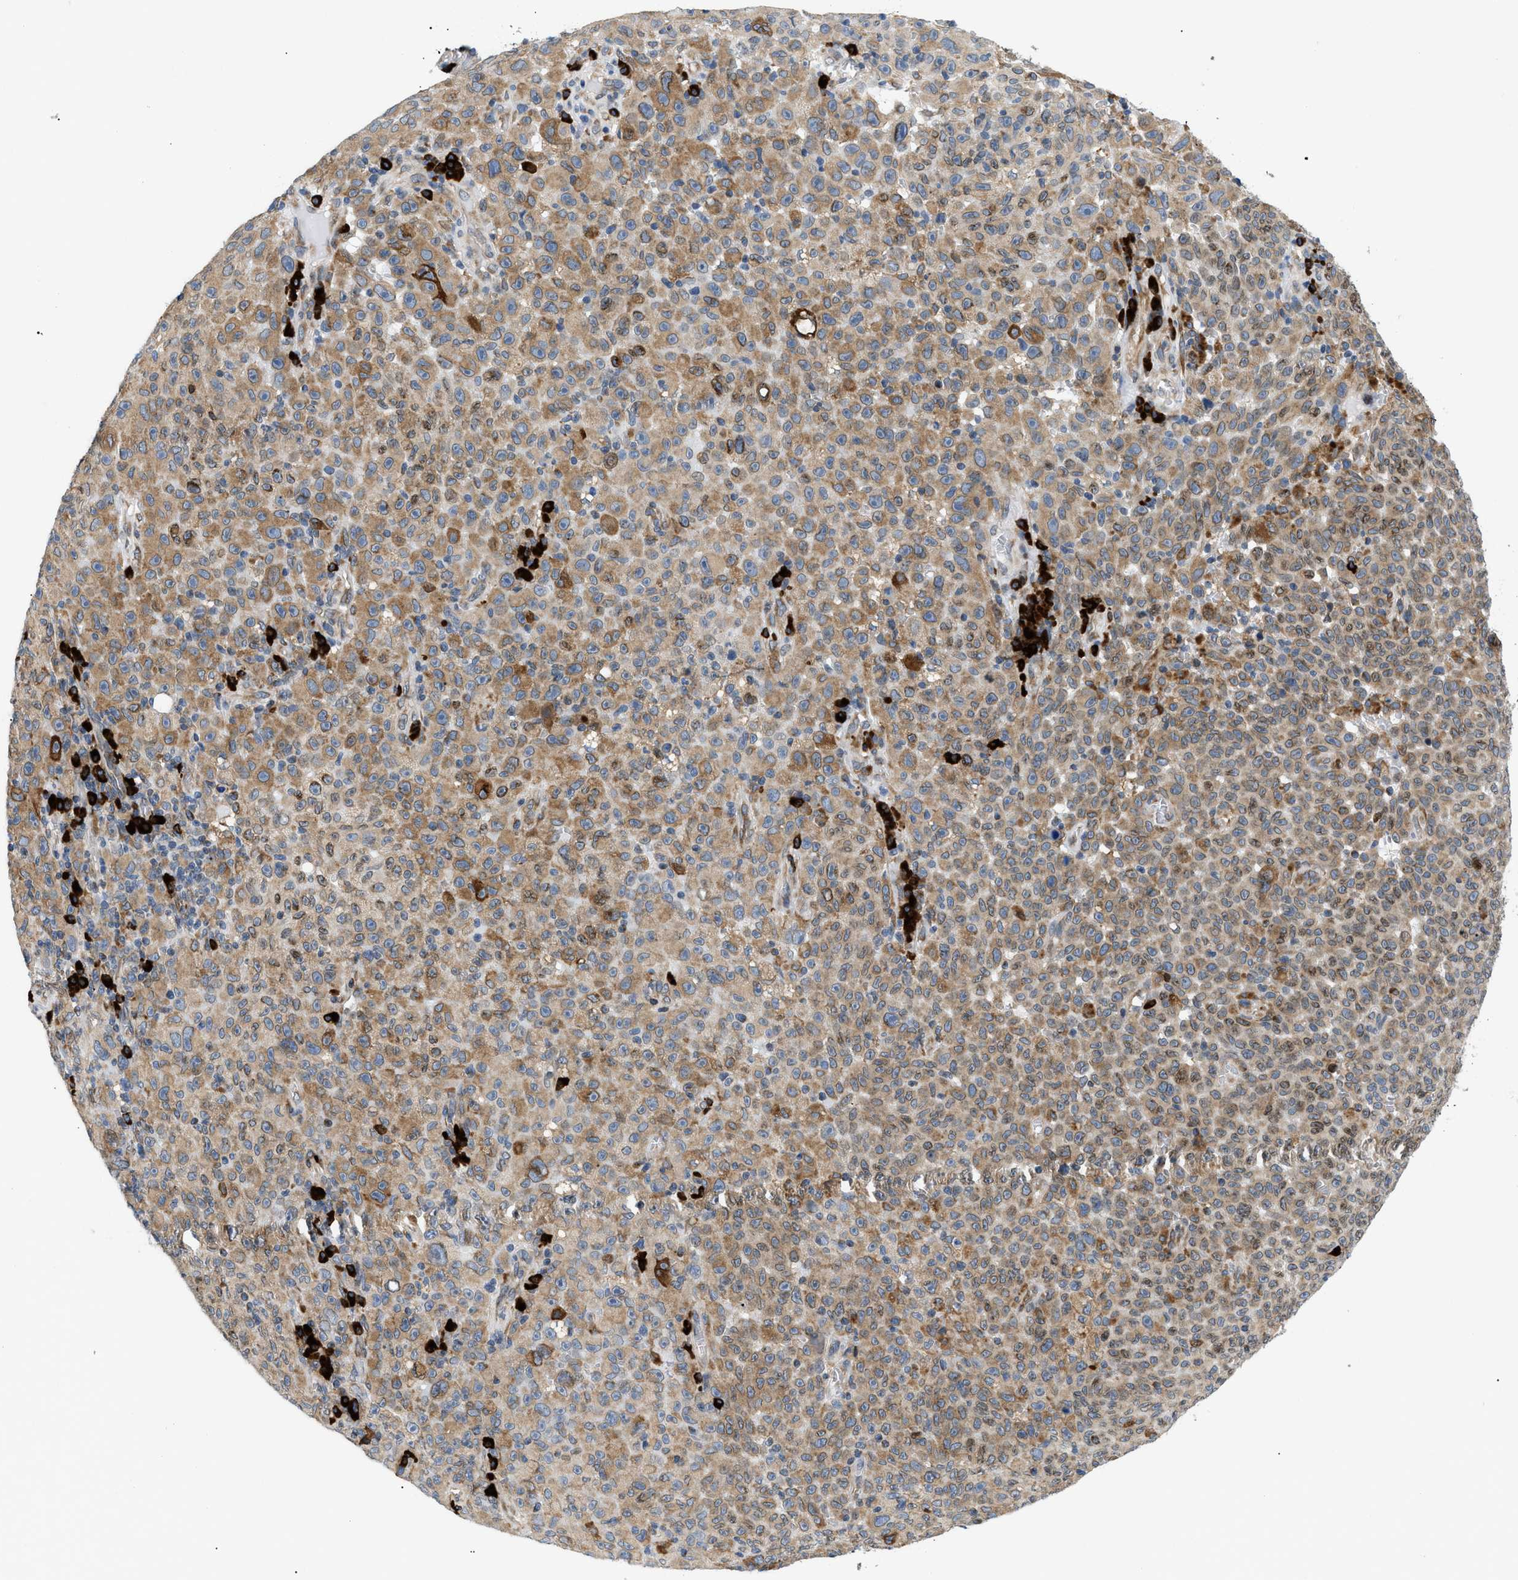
{"staining": {"intensity": "moderate", "quantity": ">75%", "location": "cytoplasmic/membranous"}, "tissue": "melanoma", "cell_type": "Tumor cells", "image_type": "cancer", "snomed": [{"axis": "morphology", "description": "Malignant melanoma, NOS"}, {"axis": "topography", "description": "Skin"}], "caption": "There is medium levels of moderate cytoplasmic/membranous staining in tumor cells of malignant melanoma, as demonstrated by immunohistochemical staining (brown color).", "gene": "DERL1", "patient": {"sex": "female", "age": 82}}